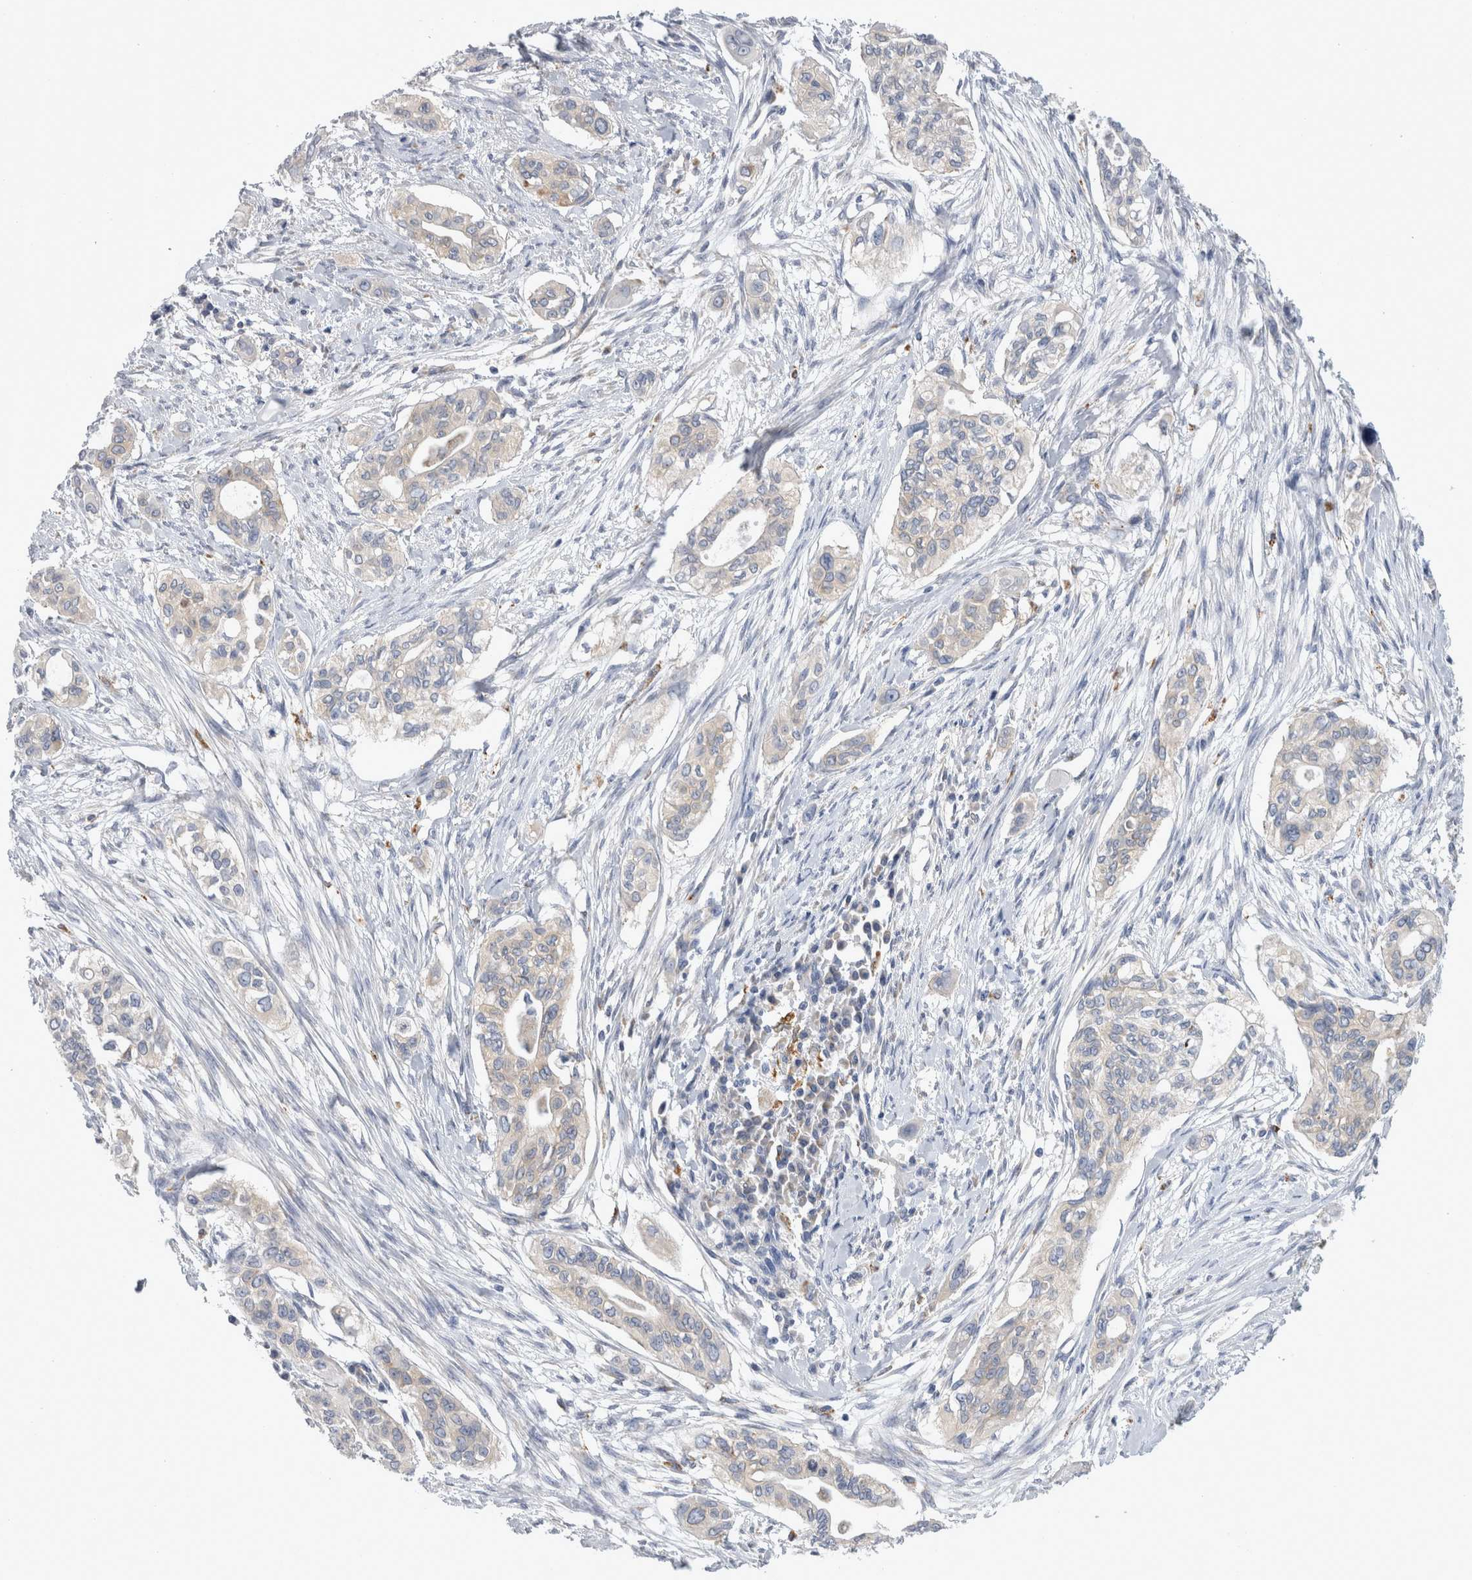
{"staining": {"intensity": "weak", "quantity": "<25%", "location": "cytoplasmic/membranous"}, "tissue": "pancreatic cancer", "cell_type": "Tumor cells", "image_type": "cancer", "snomed": [{"axis": "morphology", "description": "Adenocarcinoma, NOS"}, {"axis": "topography", "description": "Pancreas"}], "caption": "Protein analysis of adenocarcinoma (pancreatic) exhibits no significant staining in tumor cells.", "gene": "GATM", "patient": {"sex": "female", "age": 60}}